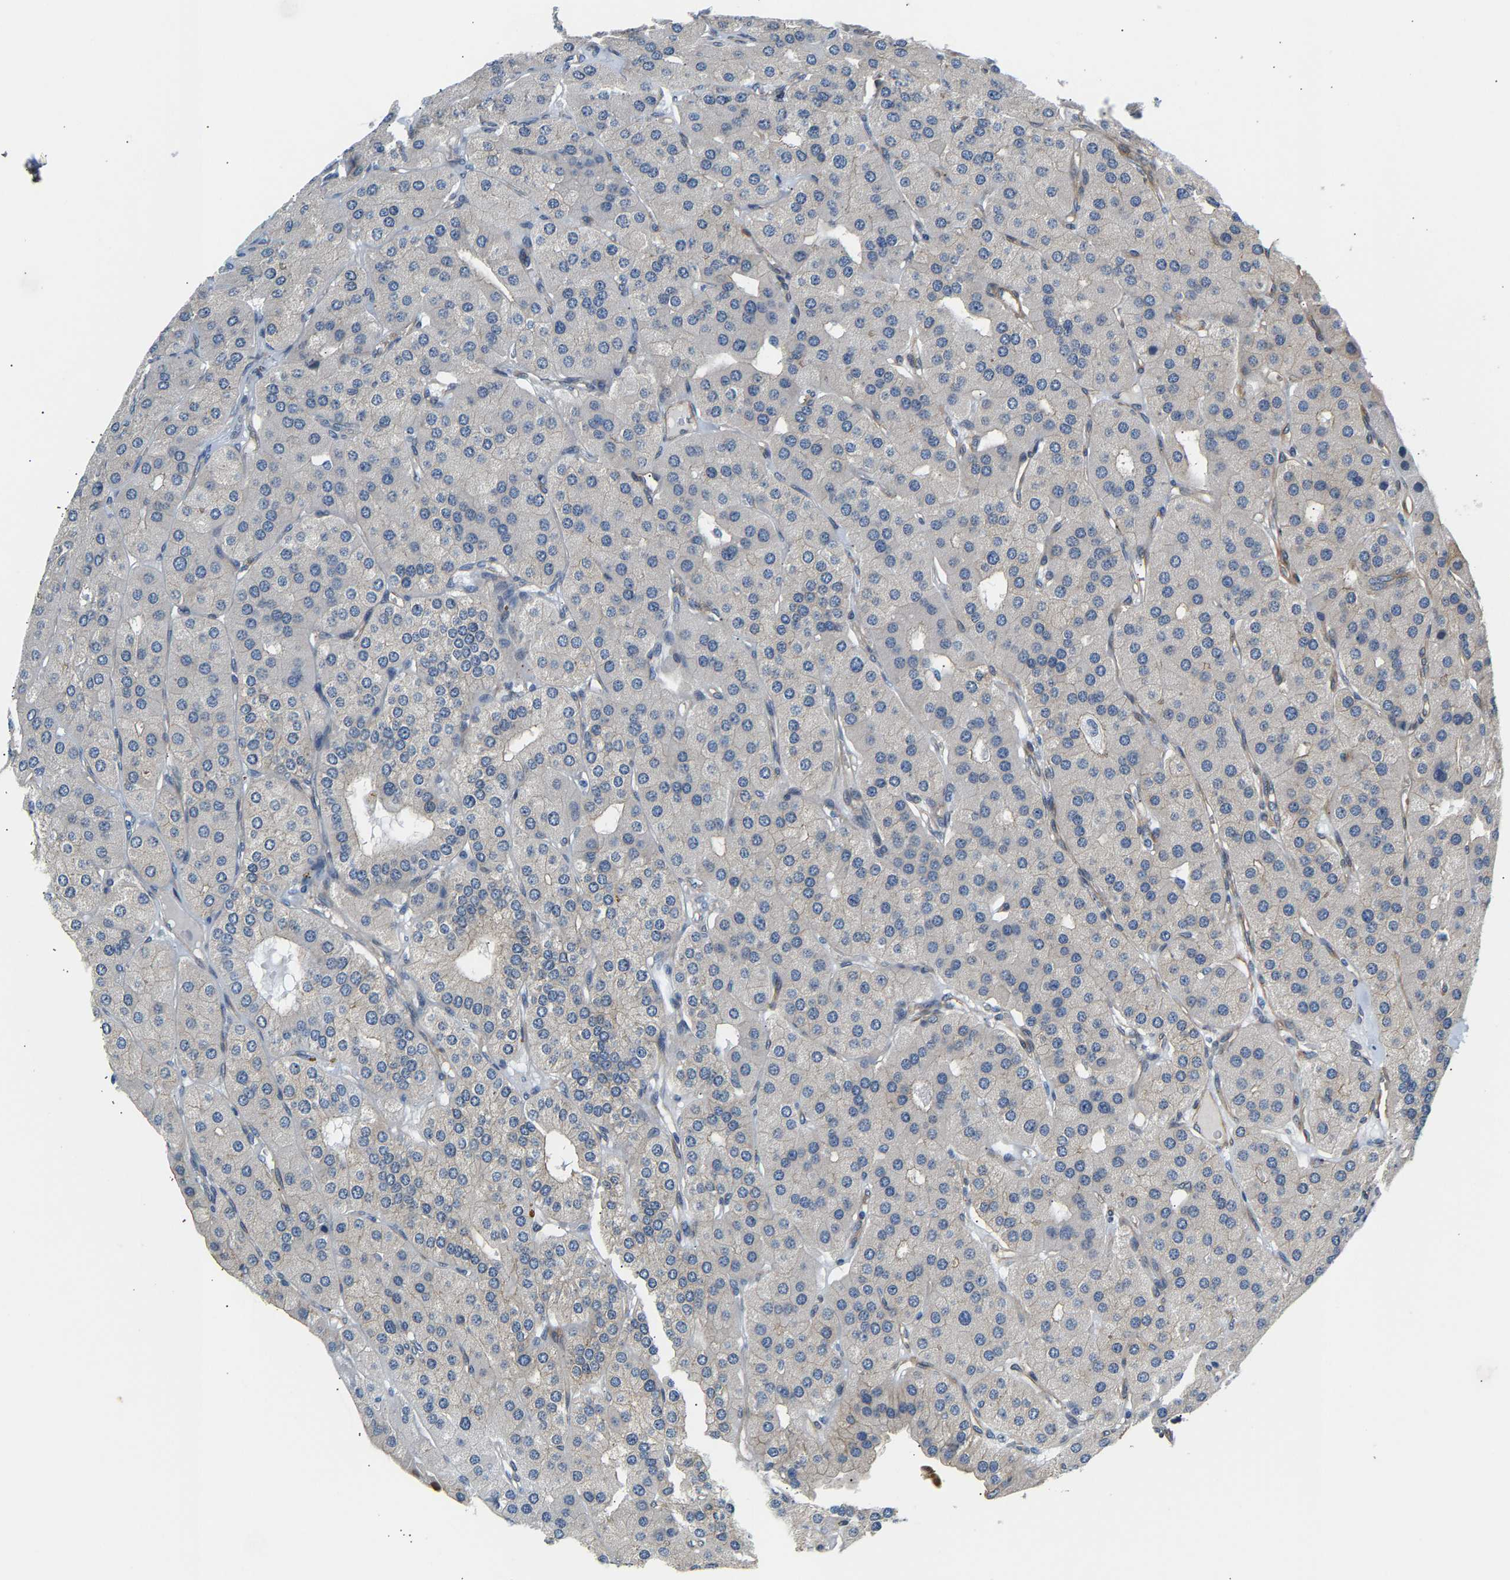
{"staining": {"intensity": "moderate", "quantity": "25%-75%", "location": "cytoplasmic/membranous"}, "tissue": "parathyroid gland", "cell_type": "Glandular cells", "image_type": "normal", "snomed": [{"axis": "morphology", "description": "Normal tissue, NOS"}, {"axis": "morphology", "description": "Adenoma, NOS"}, {"axis": "topography", "description": "Parathyroid gland"}], "caption": "An image of parathyroid gland stained for a protein reveals moderate cytoplasmic/membranous brown staining in glandular cells. (DAB = brown stain, brightfield microscopy at high magnification).", "gene": "PAWR", "patient": {"sex": "female", "age": 86}}